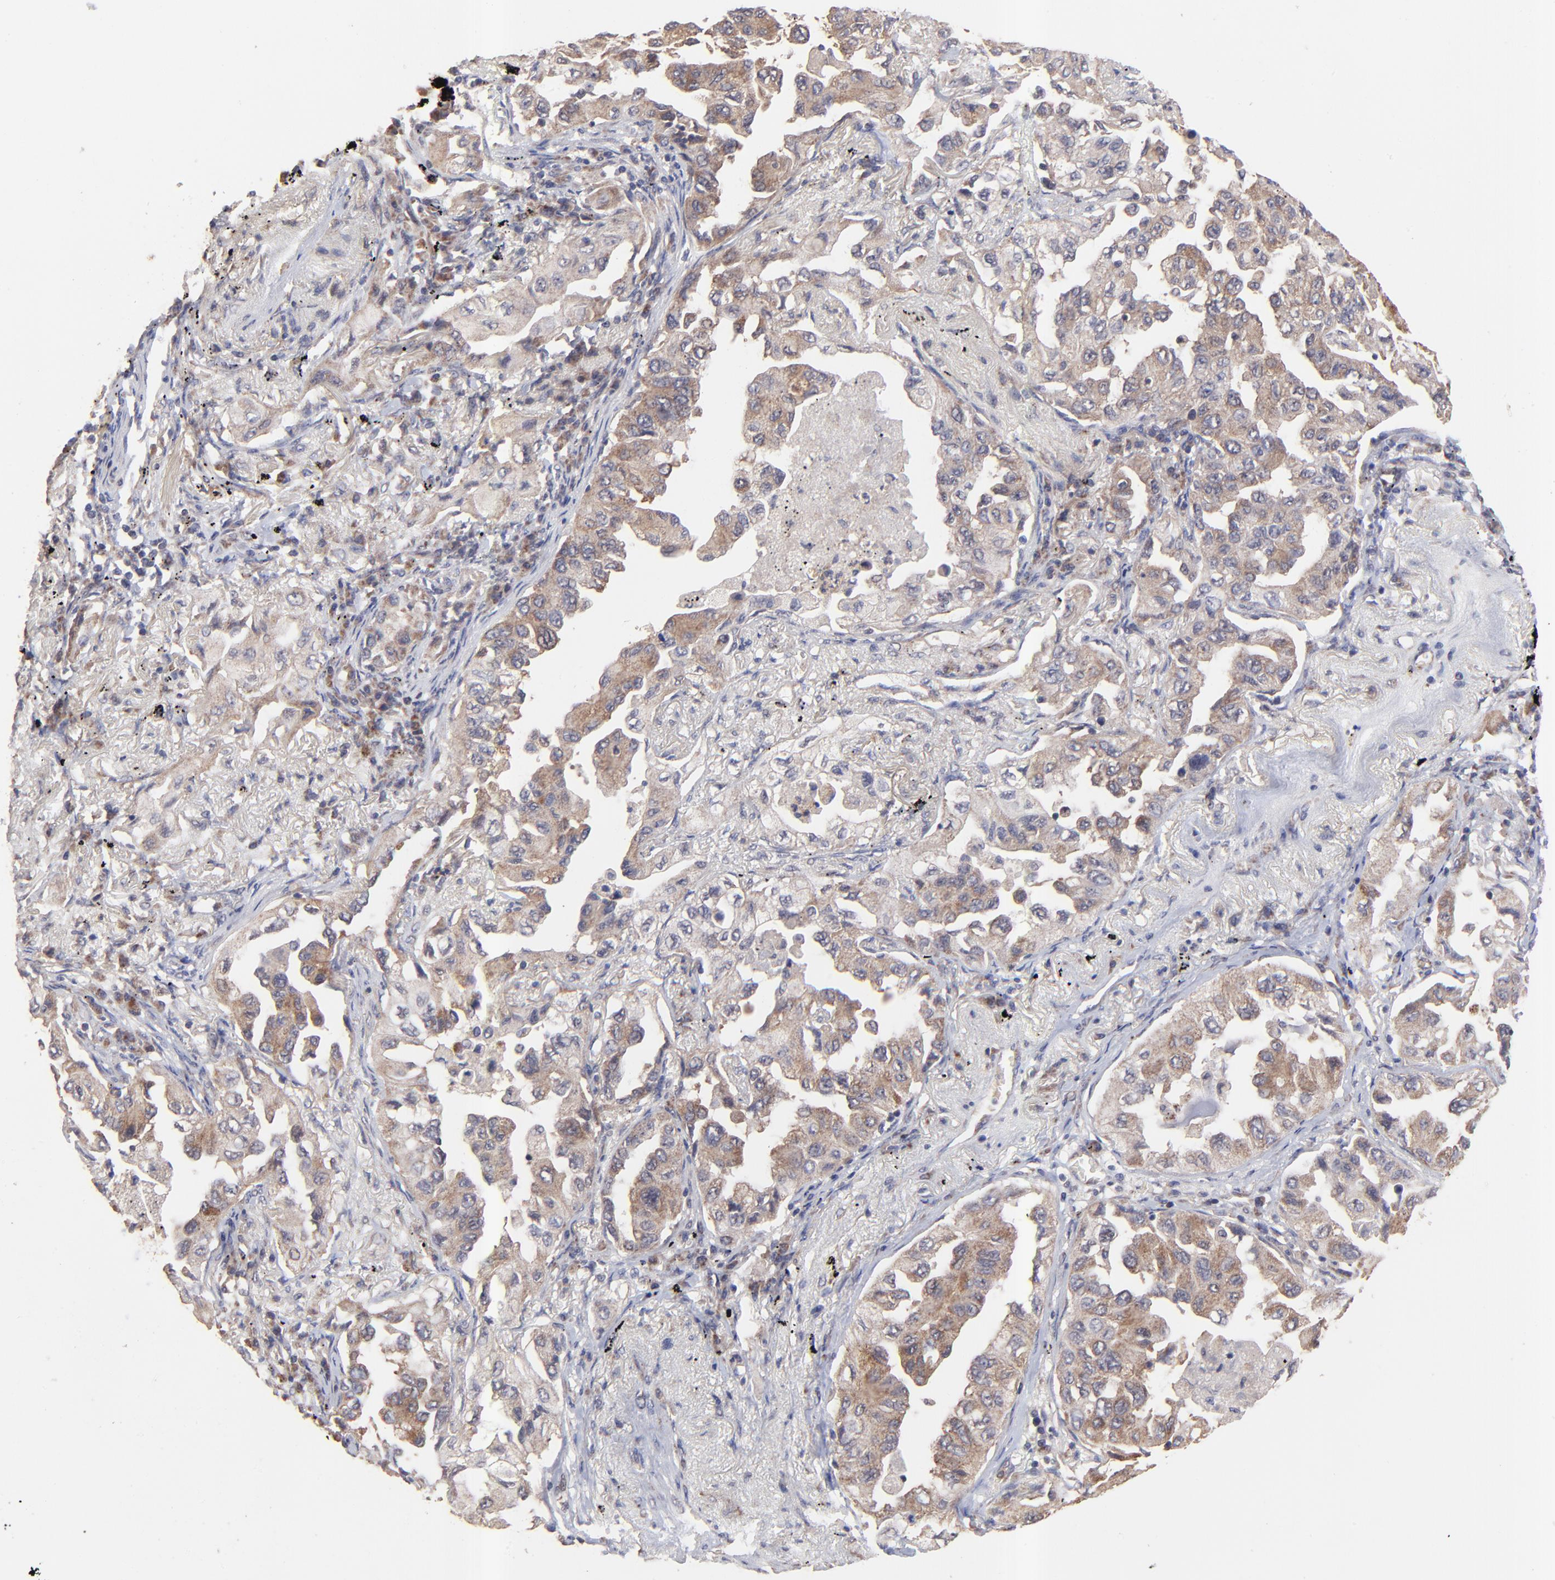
{"staining": {"intensity": "moderate", "quantity": ">75%", "location": "cytoplasmic/membranous"}, "tissue": "lung cancer", "cell_type": "Tumor cells", "image_type": "cancer", "snomed": [{"axis": "morphology", "description": "Adenocarcinoma, NOS"}, {"axis": "topography", "description": "Lung"}], "caption": "There is medium levels of moderate cytoplasmic/membranous positivity in tumor cells of adenocarcinoma (lung), as demonstrated by immunohistochemical staining (brown color).", "gene": "BAIAP2L2", "patient": {"sex": "female", "age": 65}}